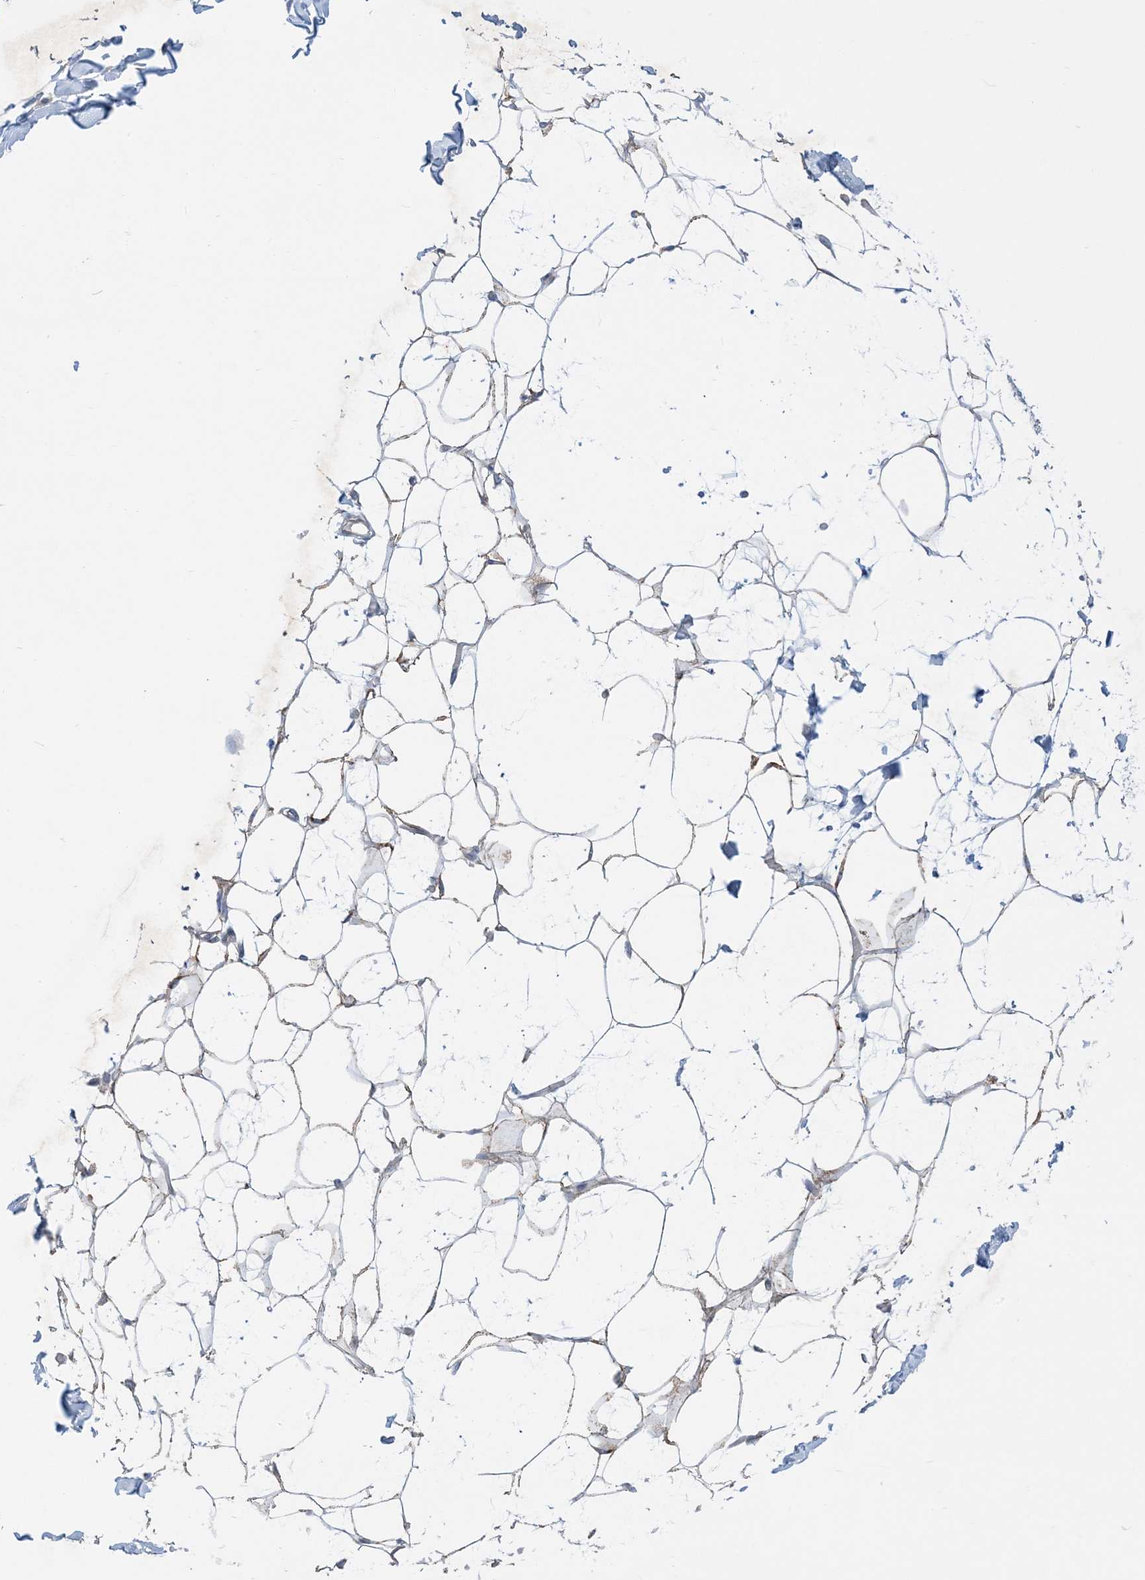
{"staining": {"intensity": "weak", "quantity": "<25%", "location": "cytoplasmic/membranous"}, "tissue": "breast", "cell_type": "Adipocytes", "image_type": "normal", "snomed": [{"axis": "morphology", "description": "Normal tissue, NOS"}, {"axis": "topography", "description": "Breast"}], "caption": "Immunohistochemical staining of normal human breast demonstrates no significant expression in adipocytes.", "gene": "AOC1", "patient": {"sex": "female", "age": 27}}